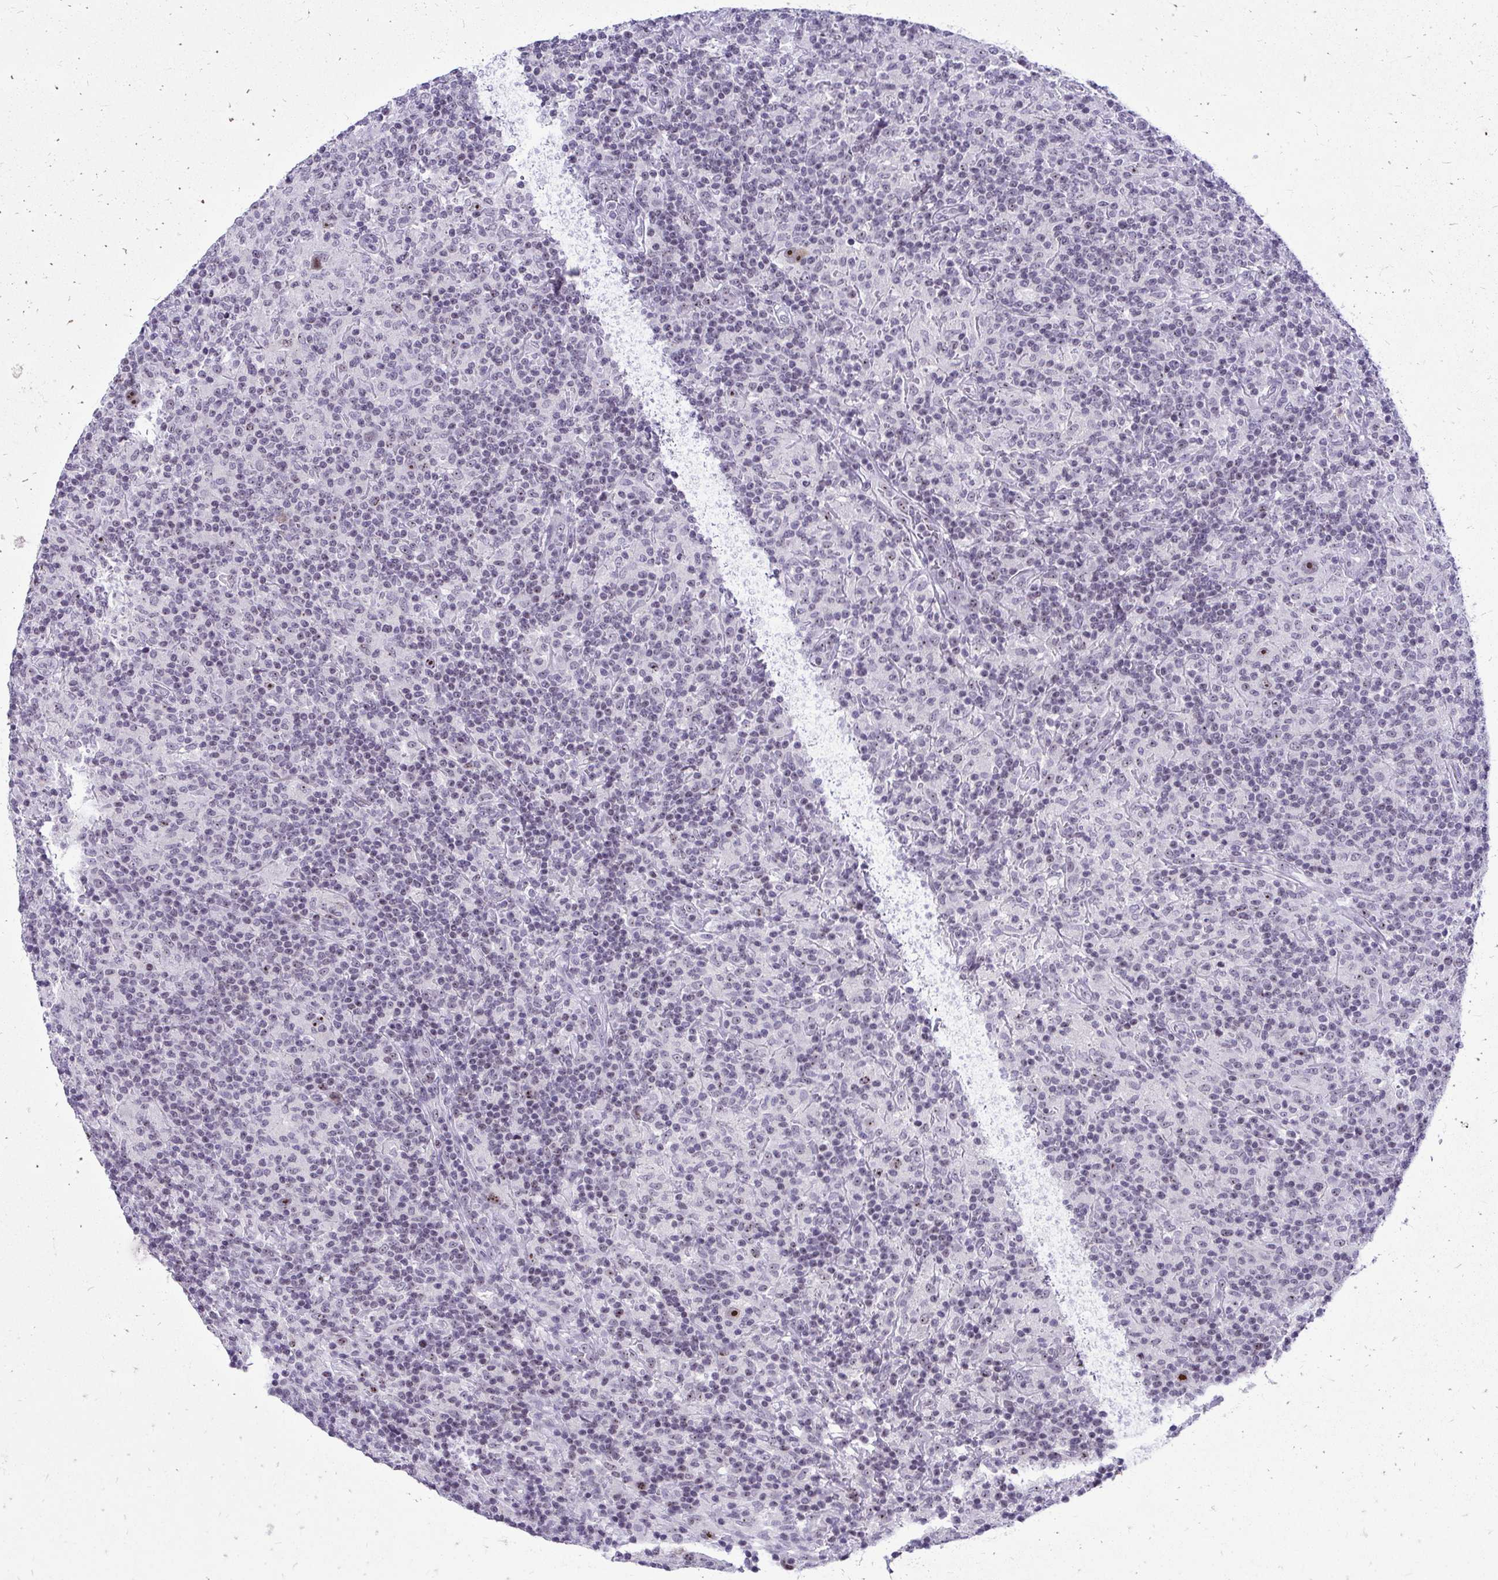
{"staining": {"intensity": "strong", "quantity": ">75%", "location": "nuclear"}, "tissue": "lymphoma", "cell_type": "Tumor cells", "image_type": "cancer", "snomed": [{"axis": "morphology", "description": "Hodgkin's disease, NOS"}, {"axis": "topography", "description": "Lymph node"}], "caption": "Tumor cells reveal high levels of strong nuclear staining in approximately >75% of cells in human lymphoma.", "gene": "NIFK", "patient": {"sex": "male", "age": 70}}